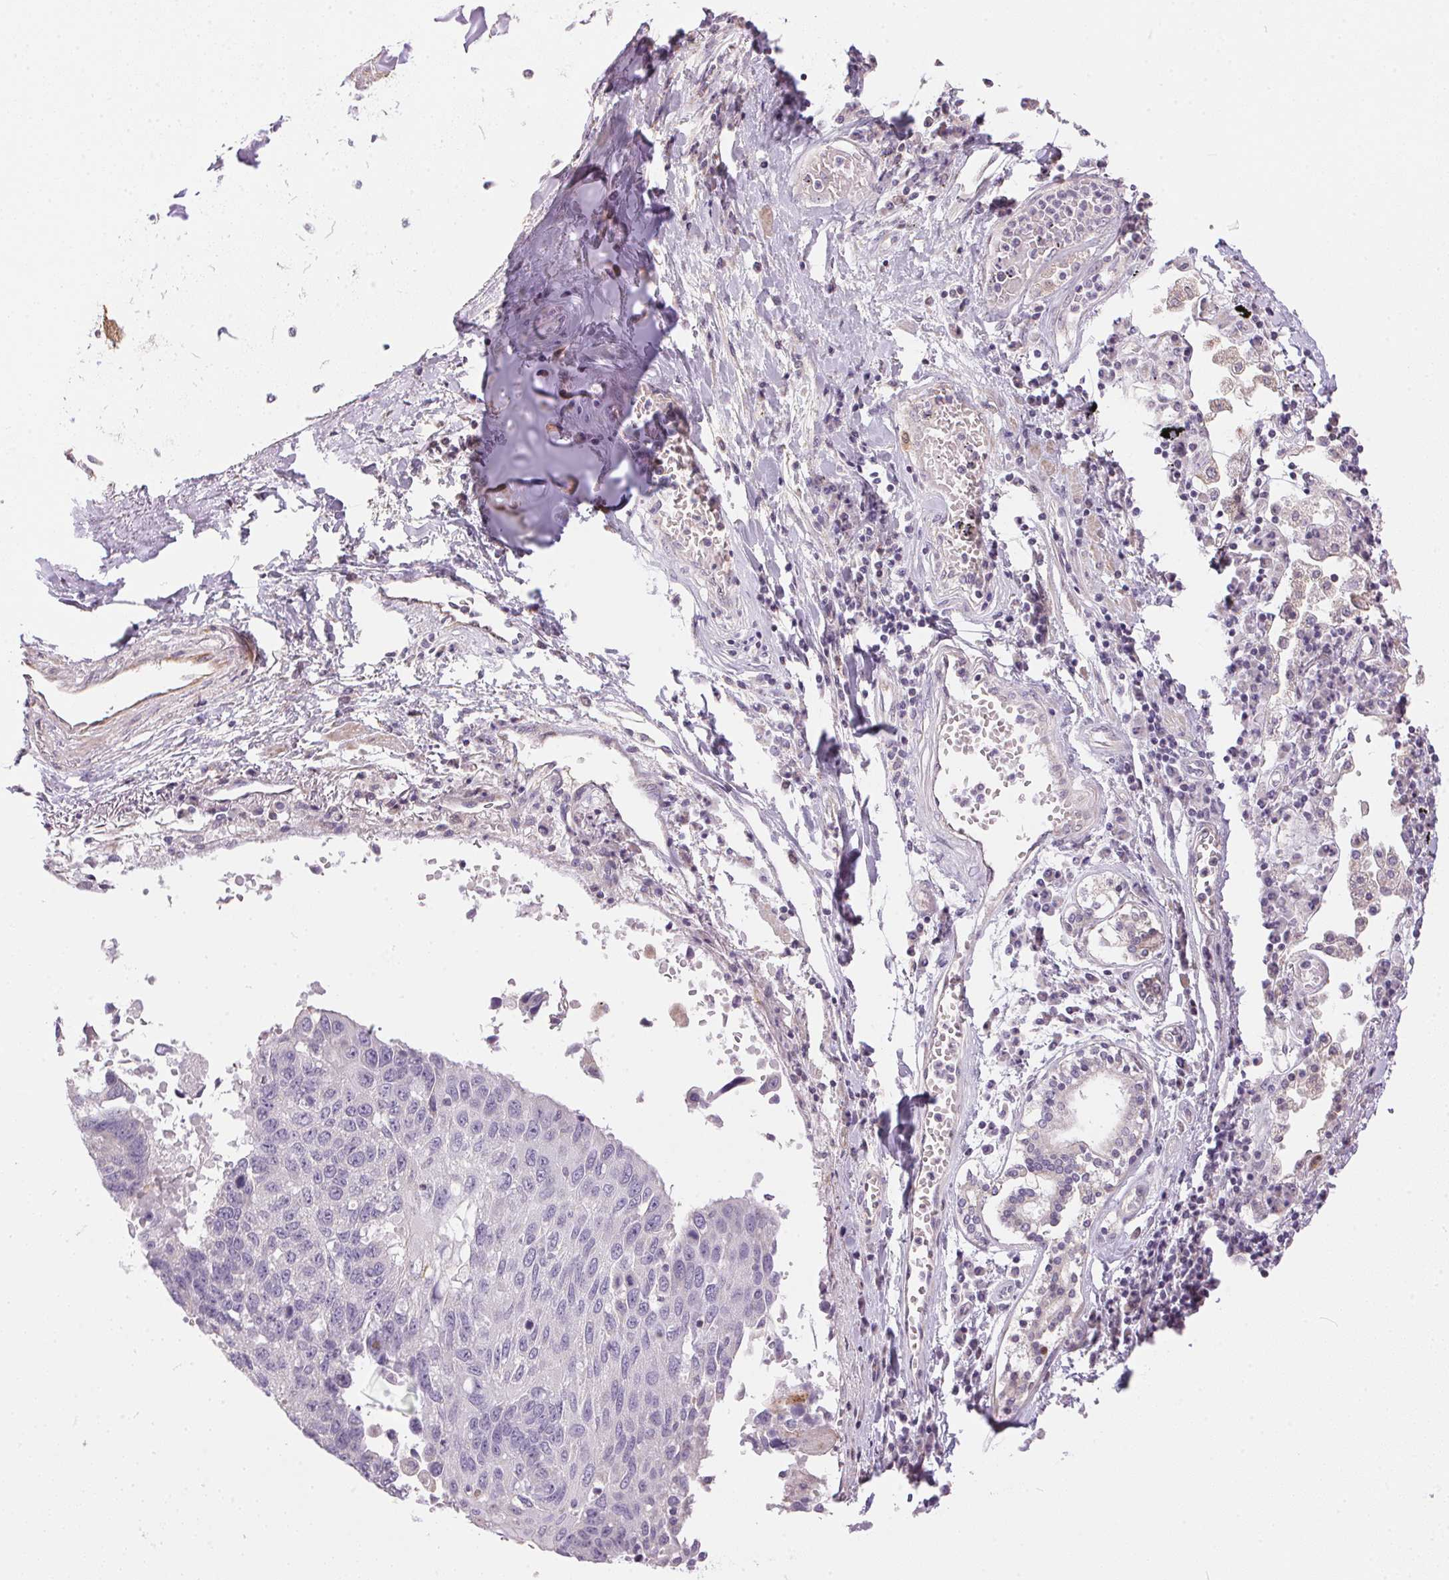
{"staining": {"intensity": "negative", "quantity": "none", "location": "none"}, "tissue": "lung cancer", "cell_type": "Tumor cells", "image_type": "cancer", "snomed": [{"axis": "morphology", "description": "Squamous cell carcinoma, NOS"}, {"axis": "topography", "description": "Lung"}], "caption": "Tumor cells show no significant staining in lung squamous cell carcinoma.", "gene": "UNC13B", "patient": {"sex": "male", "age": 73}}